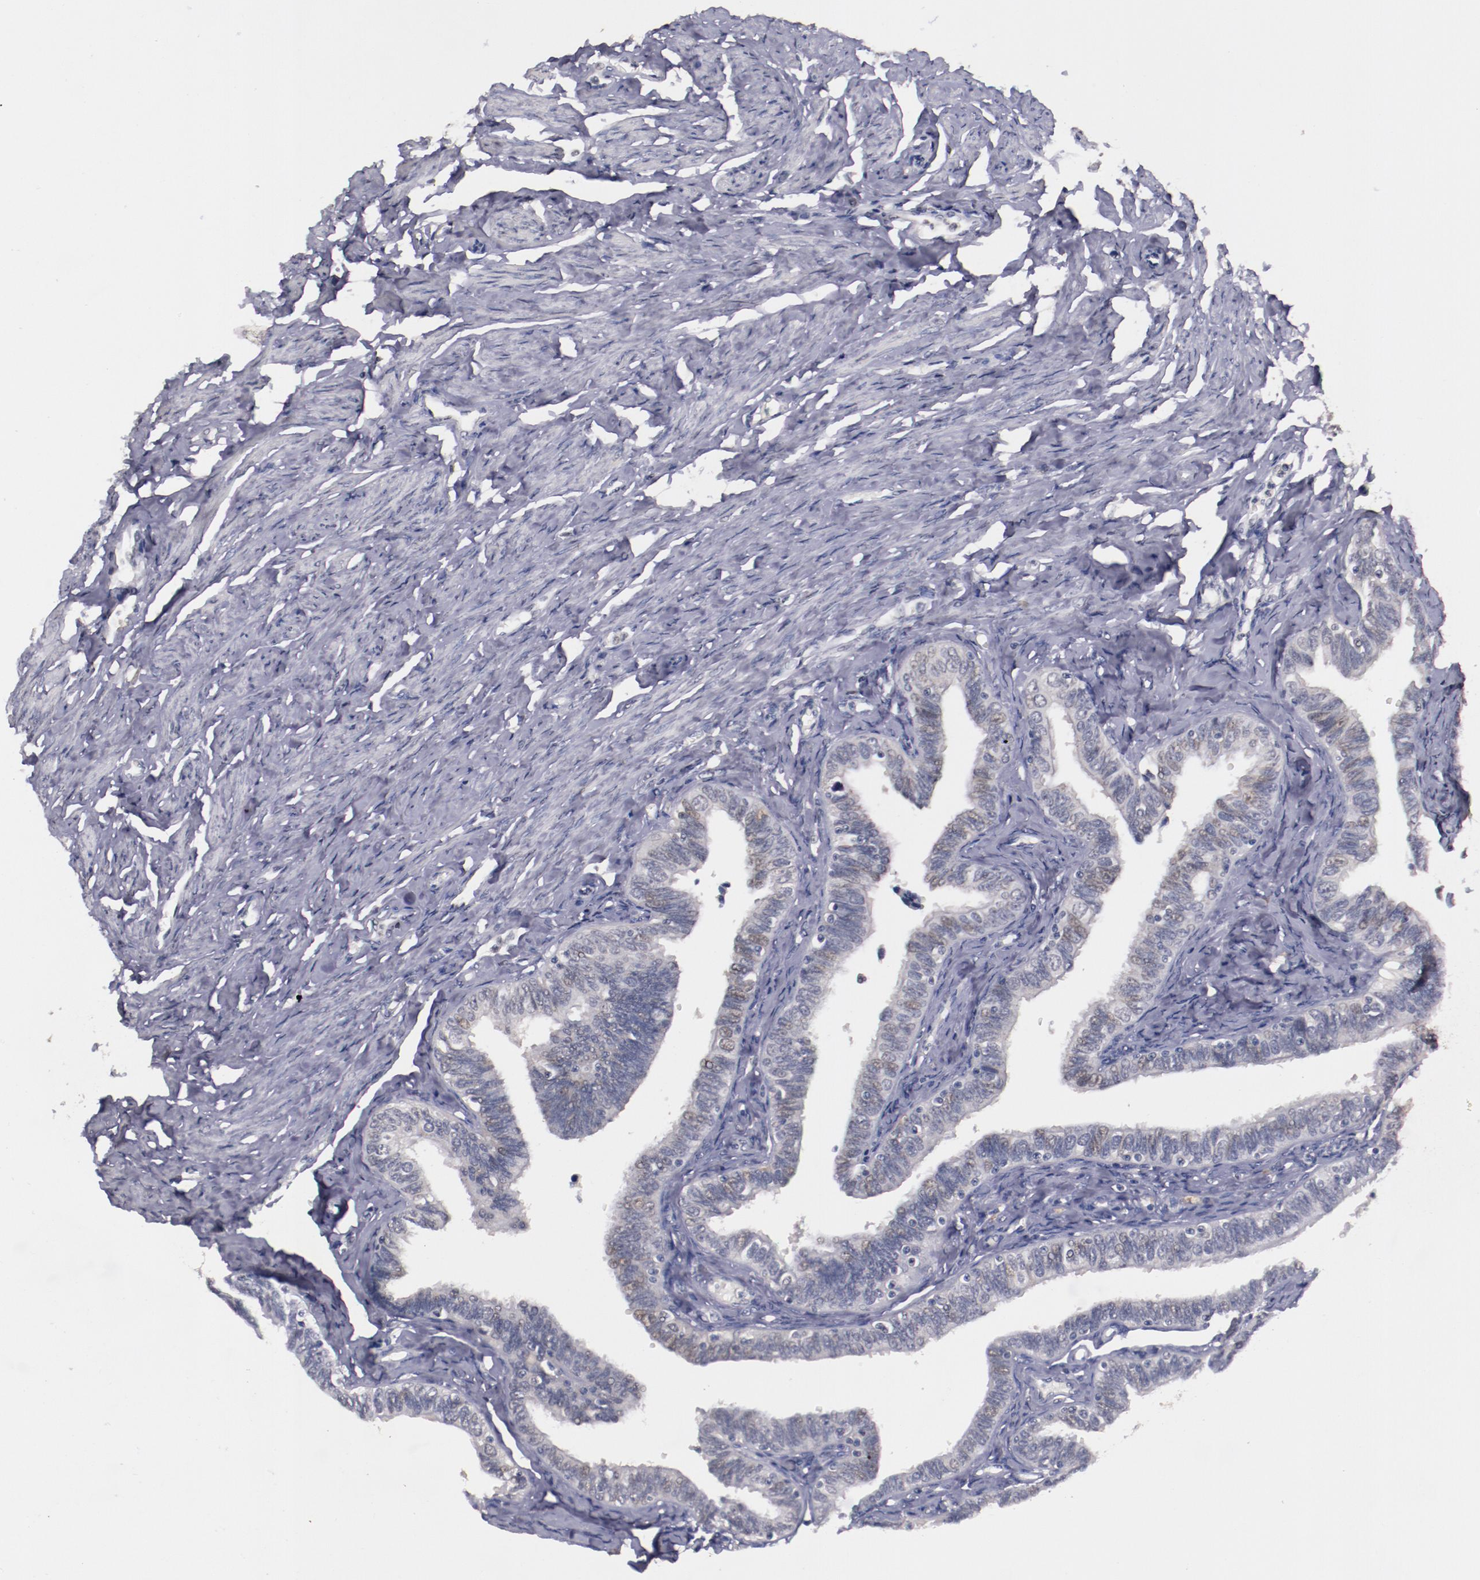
{"staining": {"intensity": "weak", "quantity": "<25%", "location": "nuclear"}, "tissue": "fallopian tube", "cell_type": "Glandular cells", "image_type": "normal", "snomed": [{"axis": "morphology", "description": "Normal tissue, NOS"}, {"axis": "topography", "description": "Fallopian tube"}, {"axis": "topography", "description": "Ovary"}], "caption": "The image shows no significant positivity in glandular cells of fallopian tube.", "gene": "NRXN3", "patient": {"sex": "female", "age": 69}}